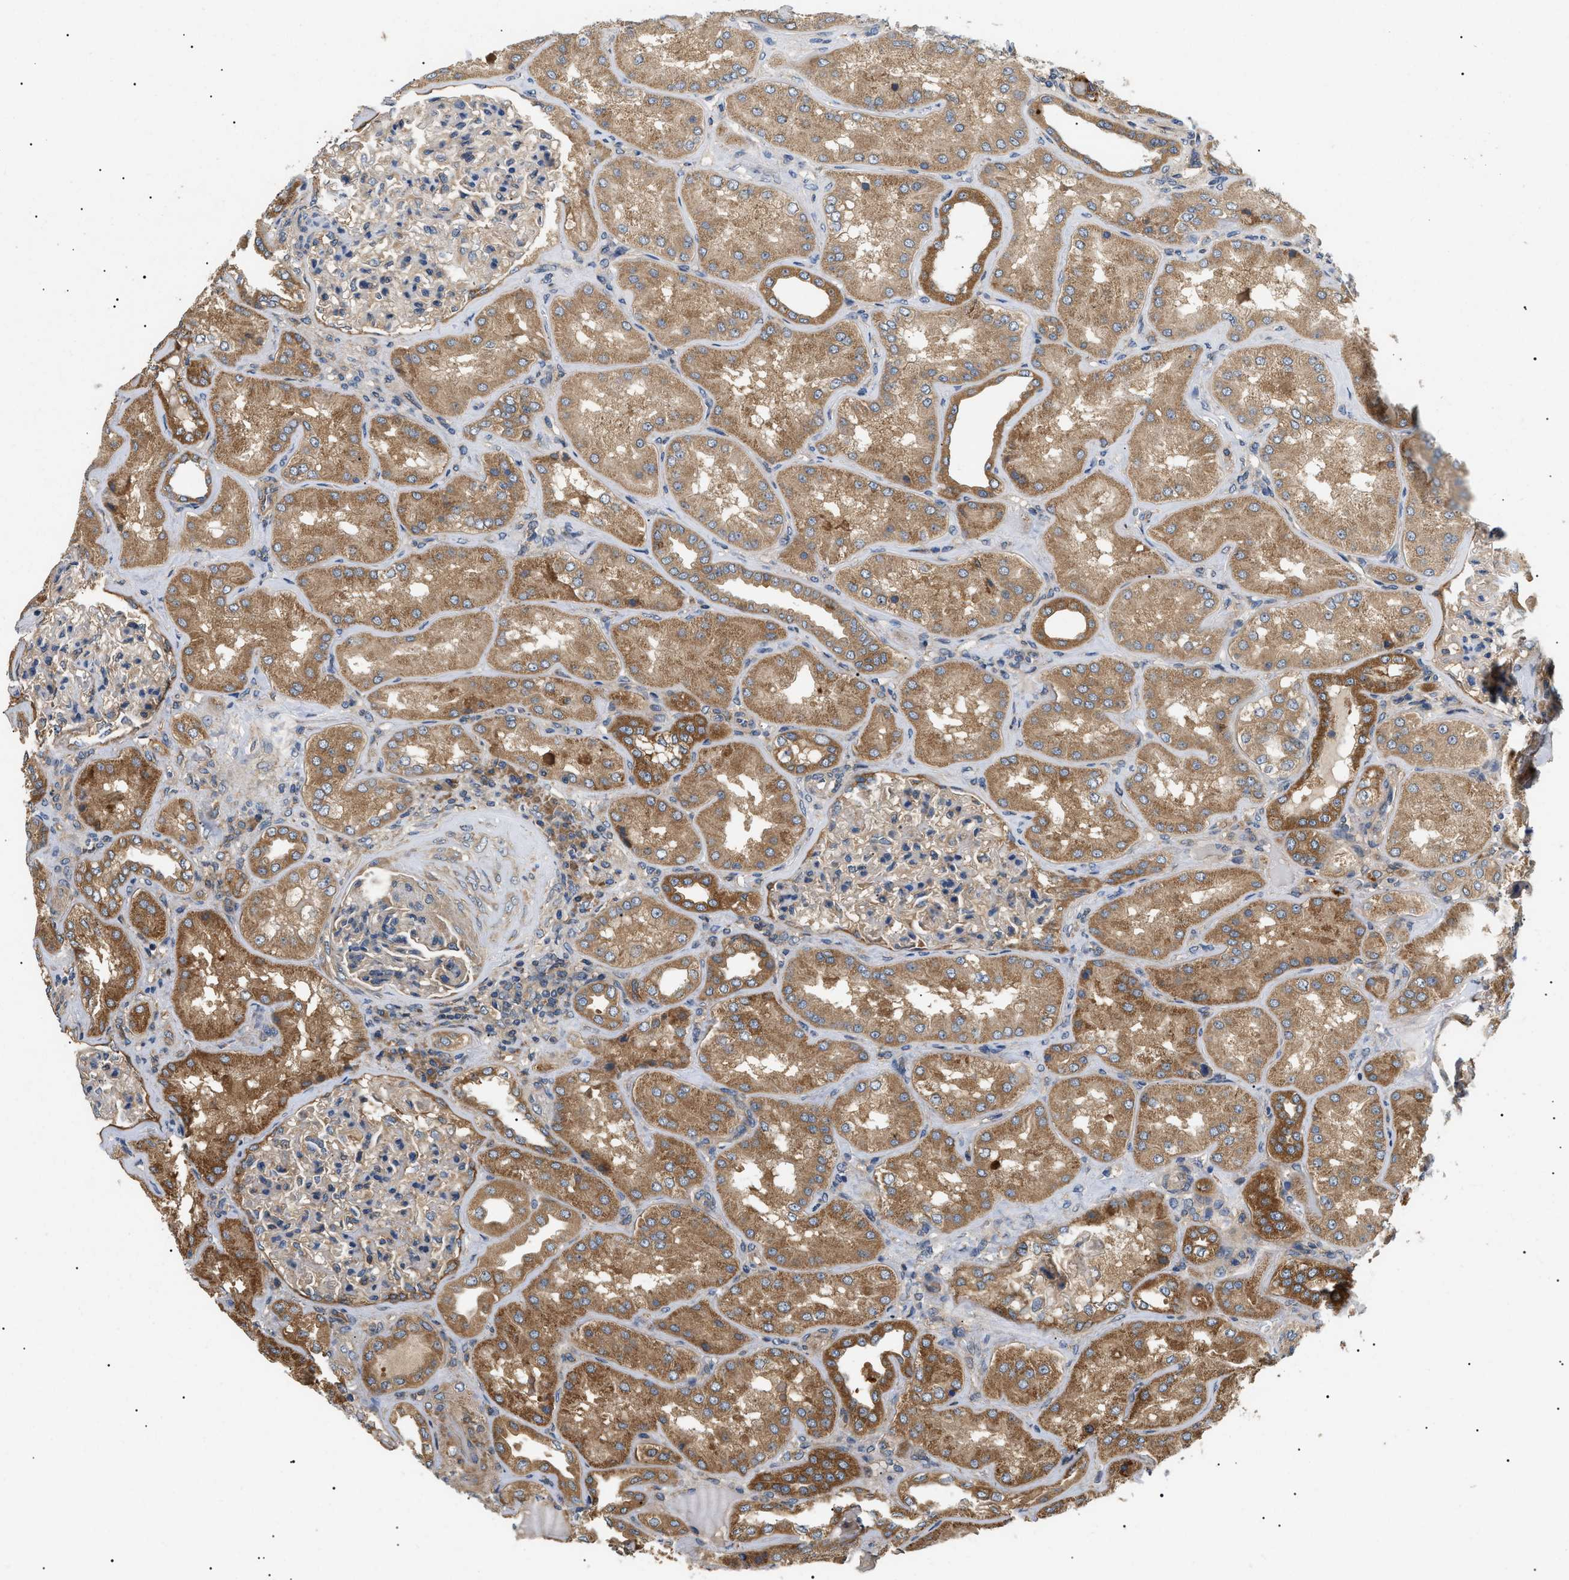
{"staining": {"intensity": "weak", "quantity": ">75%", "location": "cytoplasmic/membranous"}, "tissue": "kidney", "cell_type": "Cells in glomeruli", "image_type": "normal", "snomed": [{"axis": "morphology", "description": "Normal tissue, NOS"}, {"axis": "topography", "description": "Kidney"}], "caption": "An immunohistochemistry (IHC) photomicrograph of benign tissue is shown. Protein staining in brown shows weak cytoplasmic/membranous positivity in kidney within cells in glomeruli. The staining is performed using DAB (3,3'-diaminobenzidine) brown chromogen to label protein expression. The nuclei are counter-stained blue using hematoxylin.", "gene": "PPM1B", "patient": {"sex": "female", "age": 56}}